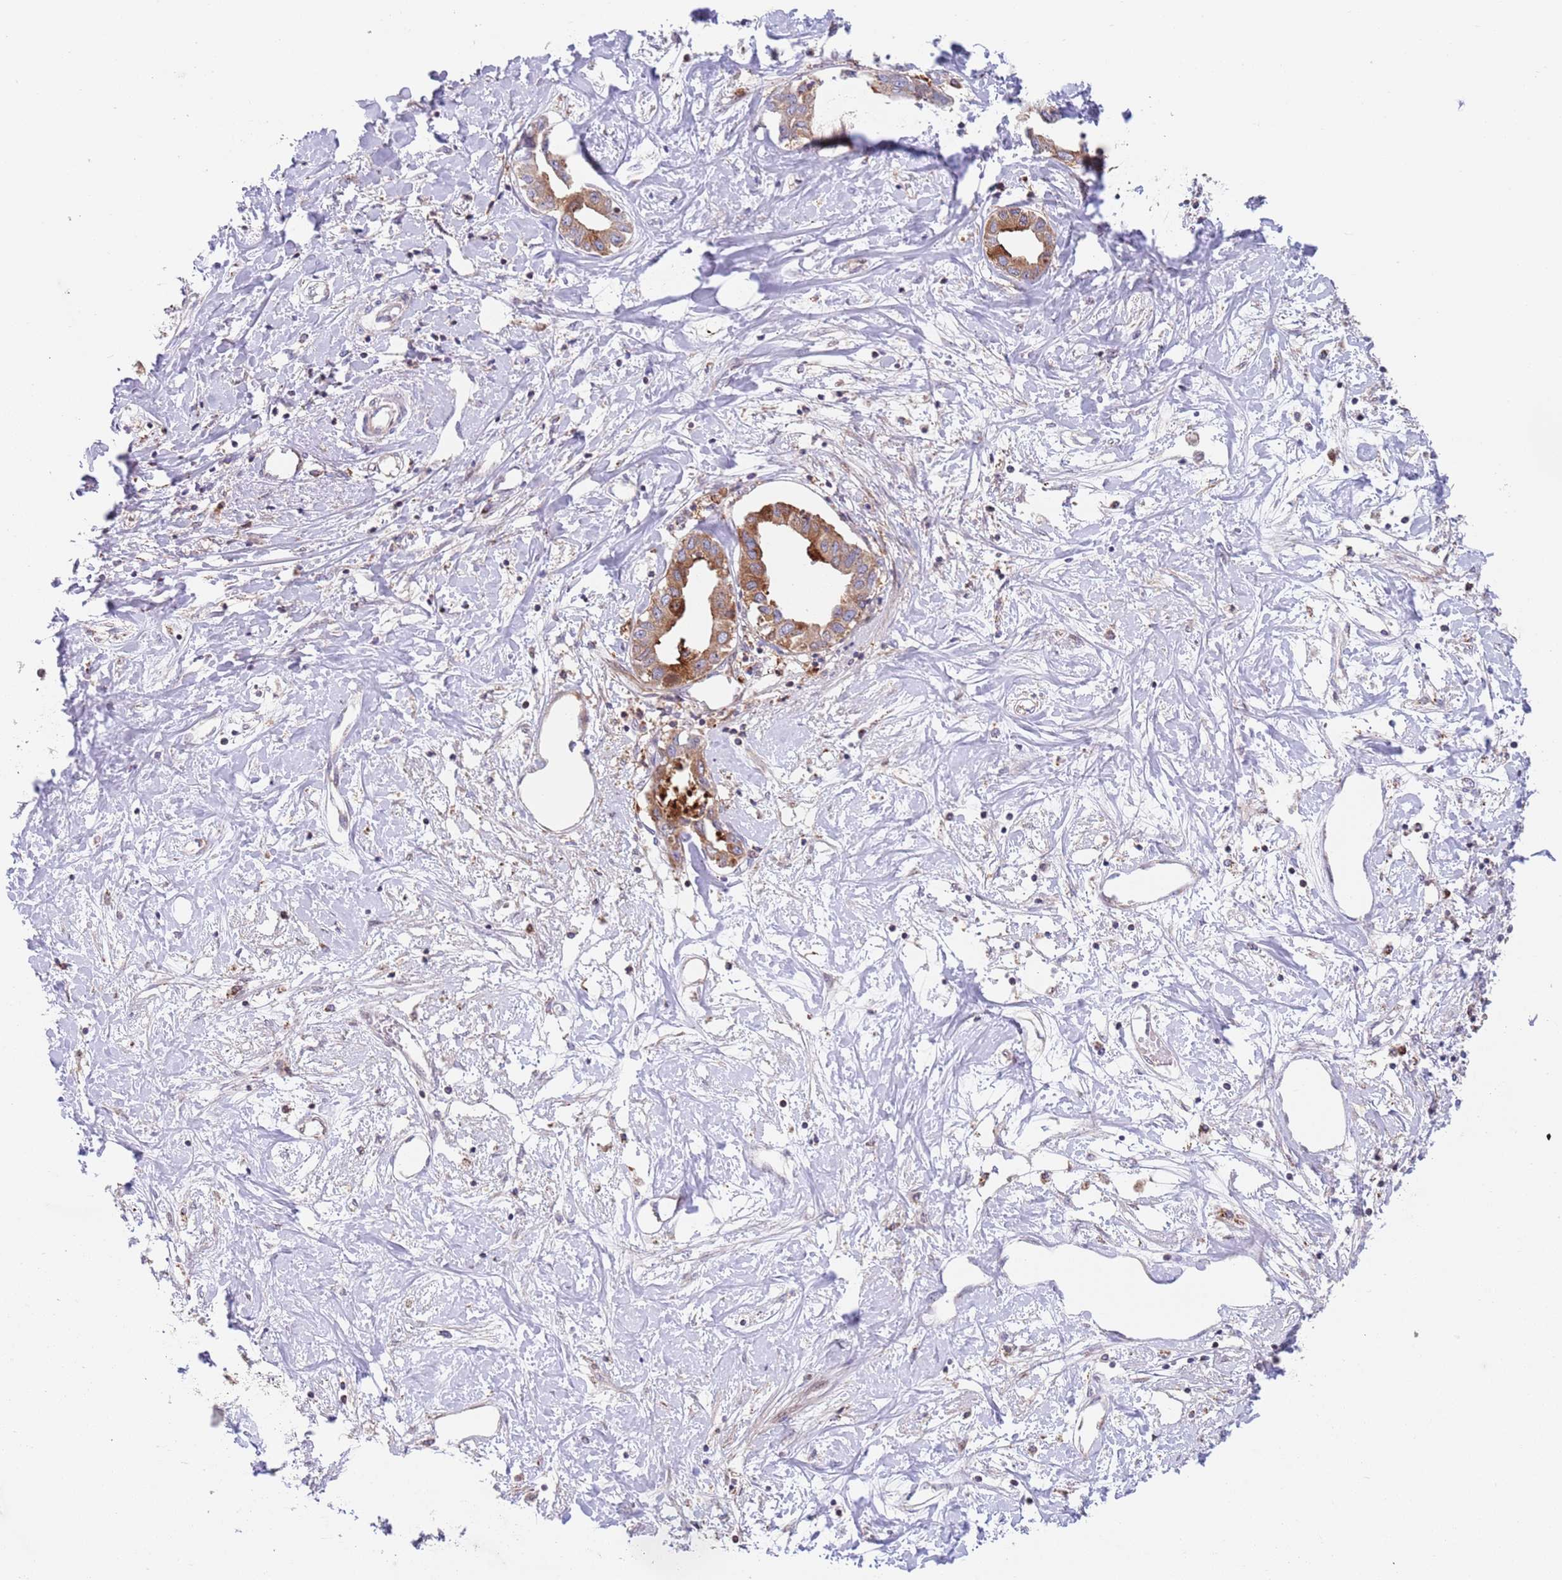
{"staining": {"intensity": "moderate", "quantity": ">75%", "location": "cytoplasmic/membranous"}, "tissue": "liver cancer", "cell_type": "Tumor cells", "image_type": "cancer", "snomed": [{"axis": "morphology", "description": "Cholangiocarcinoma"}, {"axis": "topography", "description": "Liver"}], "caption": "This is a histology image of immunohistochemistry (IHC) staining of cholangiocarcinoma (liver), which shows moderate positivity in the cytoplasmic/membranous of tumor cells.", "gene": "ZMYM5", "patient": {"sex": "male", "age": 59}}